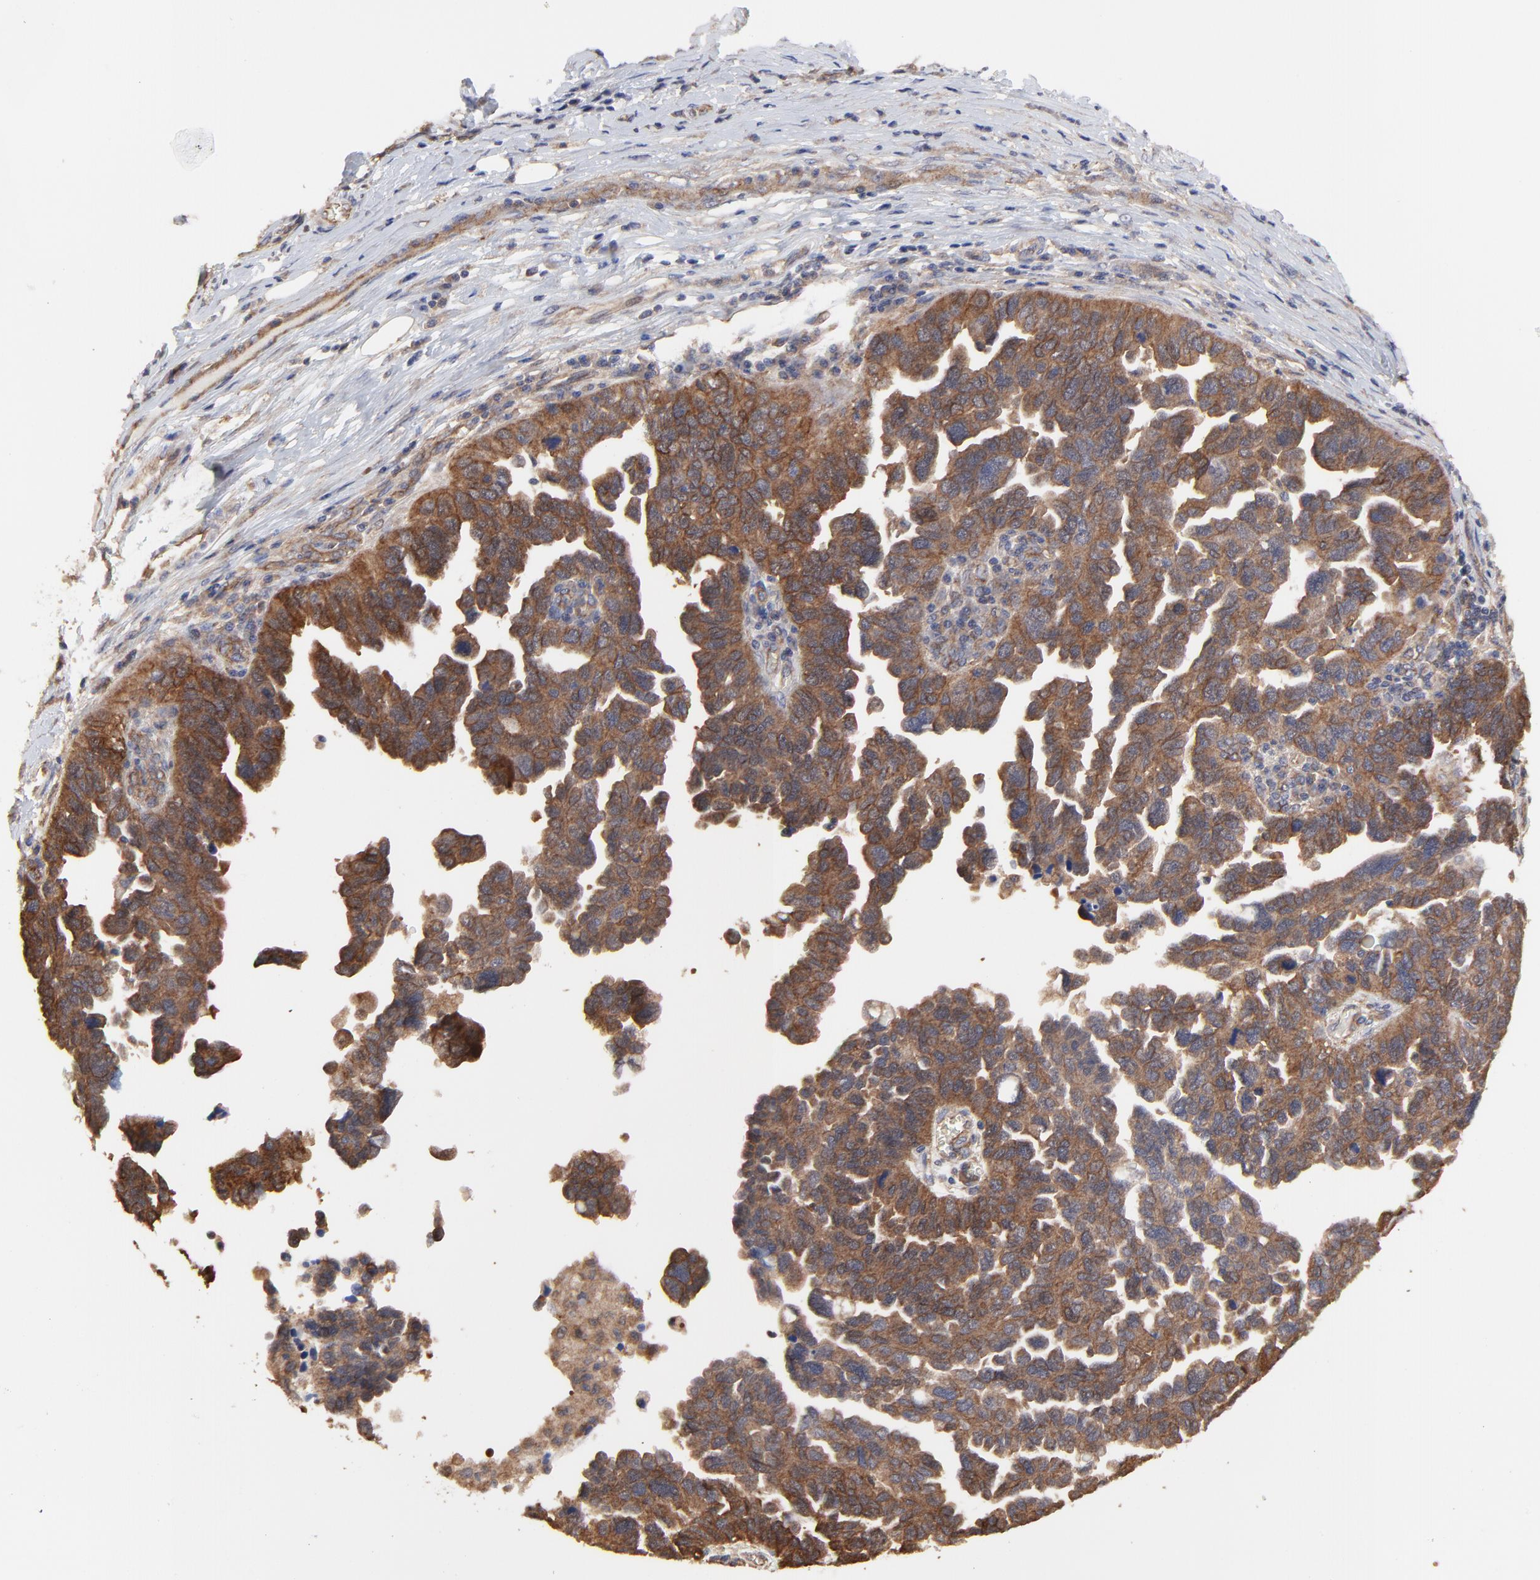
{"staining": {"intensity": "moderate", "quantity": ">75%", "location": "cytoplasmic/membranous"}, "tissue": "ovarian cancer", "cell_type": "Tumor cells", "image_type": "cancer", "snomed": [{"axis": "morphology", "description": "Cystadenocarcinoma, serous, NOS"}, {"axis": "topography", "description": "Ovary"}], "caption": "Immunohistochemistry histopathology image of ovarian serous cystadenocarcinoma stained for a protein (brown), which displays medium levels of moderate cytoplasmic/membranous expression in about >75% of tumor cells.", "gene": "ARMT1", "patient": {"sex": "female", "age": 64}}